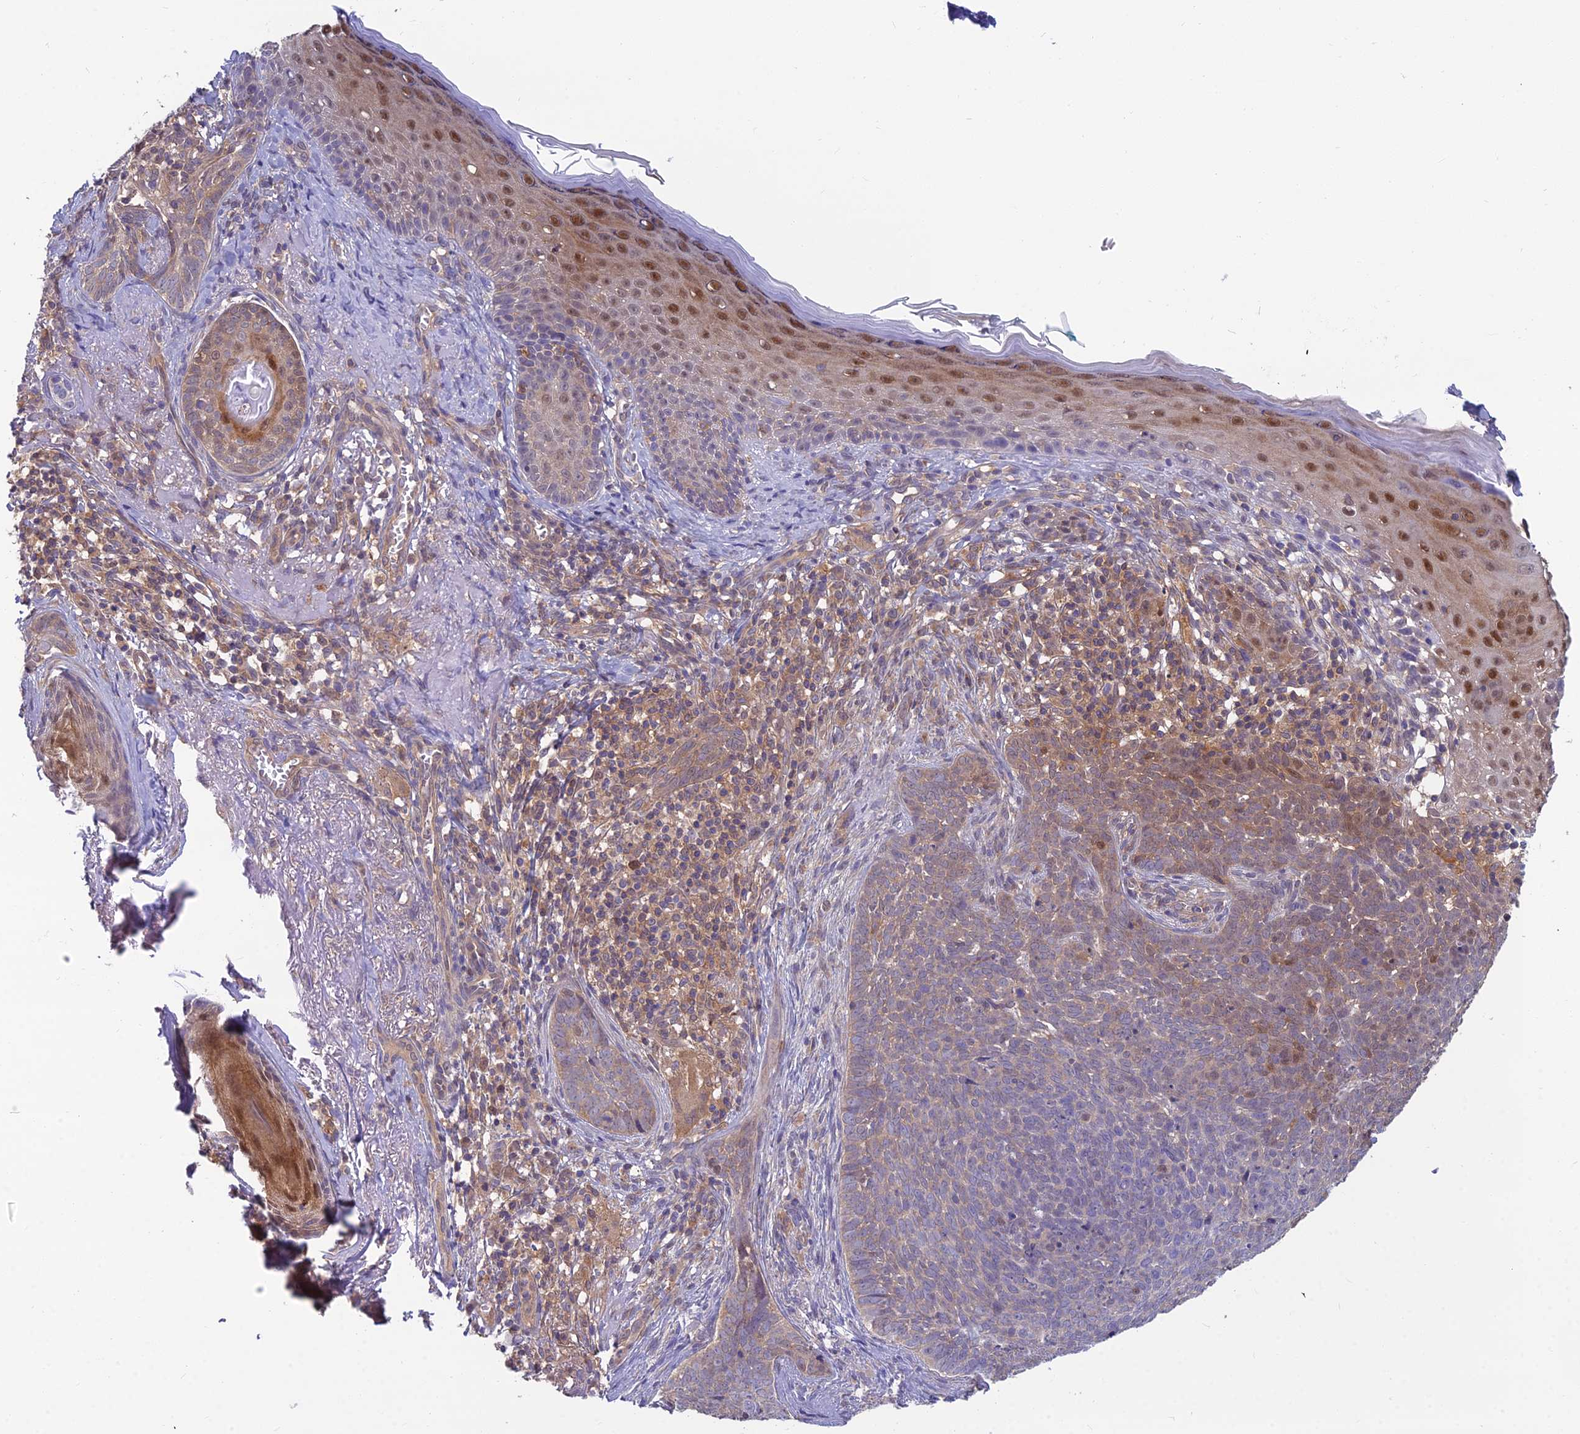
{"staining": {"intensity": "weak", "quantity": "<25%", "location": "cytoplasmic/membranous"}, "tissue": "skin cancer", "cell_type": "Tumor cells", "image_type": "cancer", "snomed": [{"axis": "morphology", "description": "Basal cell carcinoma"}, {"axis": "topography", "description": "Skin"}], "caption": "Protein analysis of skin cancer demonstrates no significant expression in tumor cells. The staining is performed using DAB brown chromogen with nuclei counter-stained in using hematoxylin.", "gene": "MVD", "patient": {"sex": "female", "age": 76}}